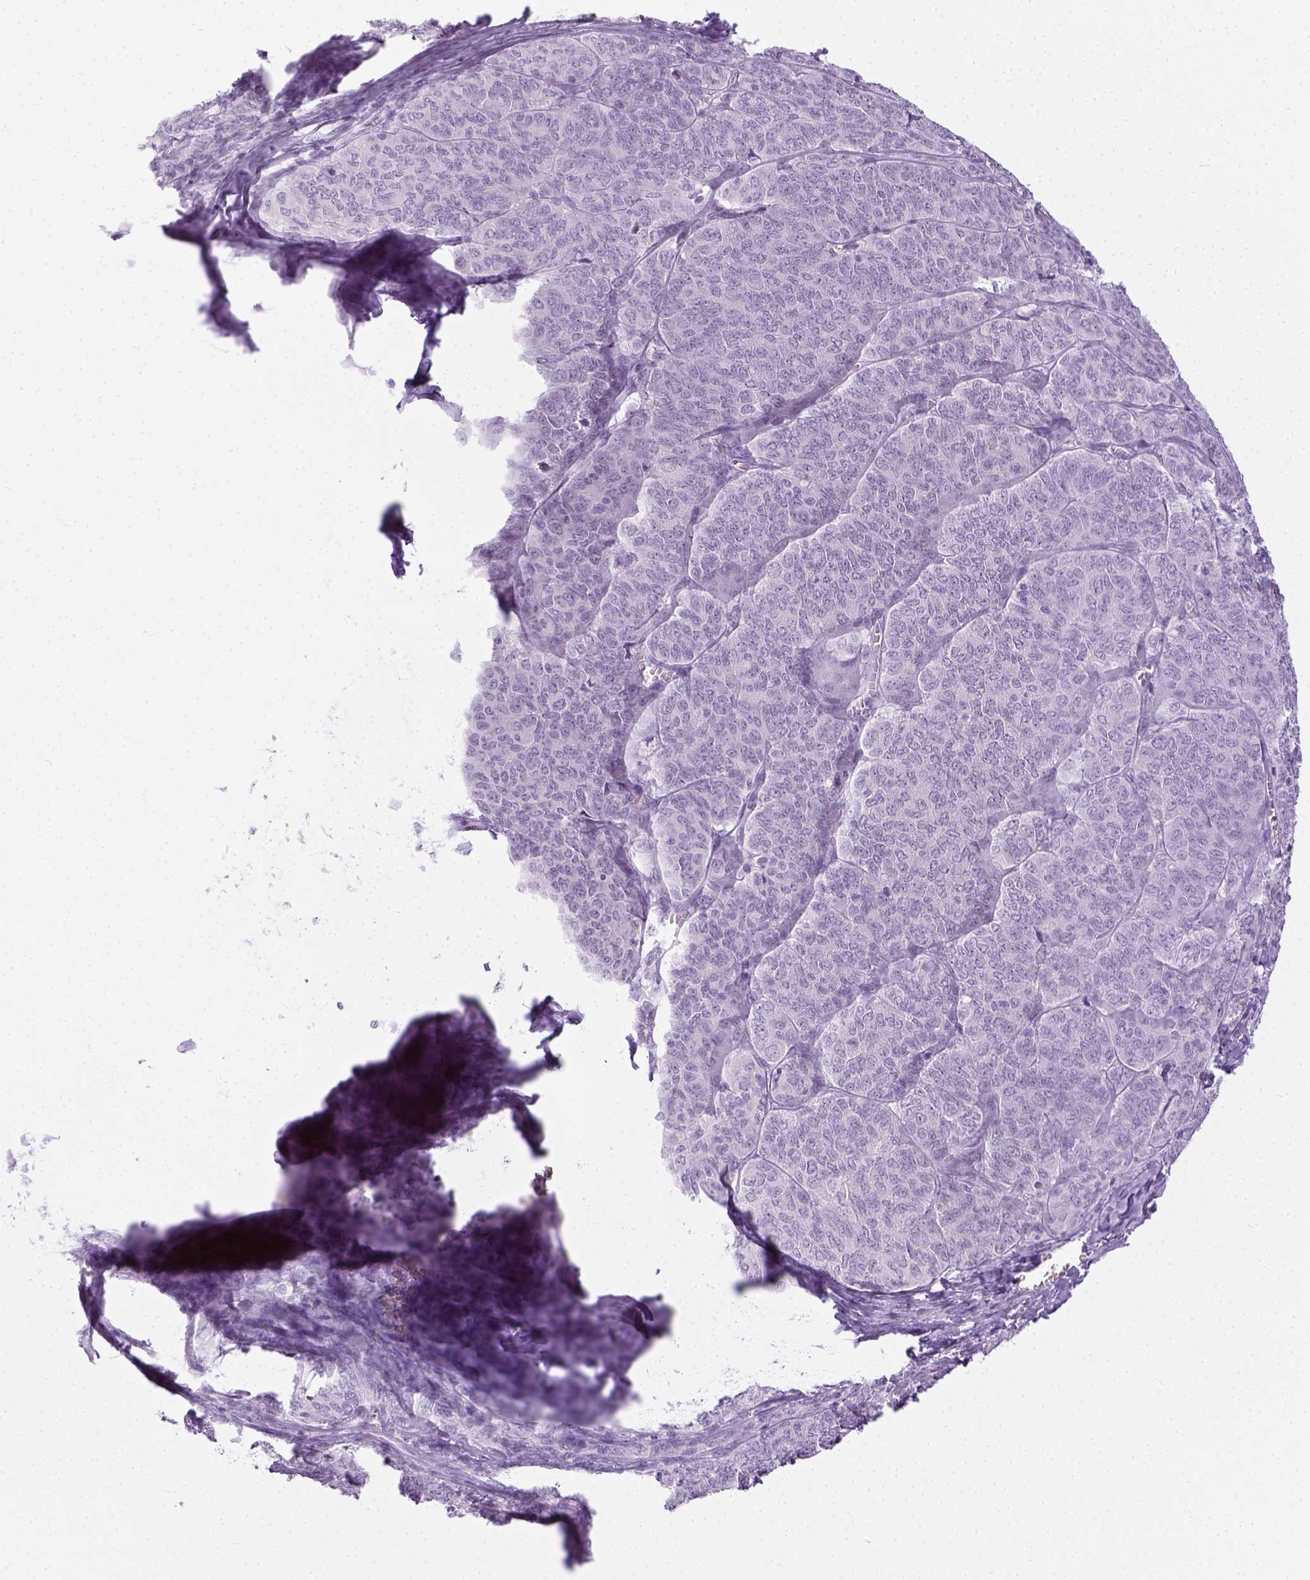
{"staining": {"intensity": "negative", "quantity": "none", "location": "none"}, "tissue": "ovarian cancer", "cell_type": "Tumor cells", "image_type": "cancer", "snomed": [{"axis": "morphology", "description": "Carcinoma, endometroid"}, {"axis": "topography", "description": "Ovary"}], "caption": "DAB (3,3'-diaminobenzidine) immunohistochemical staining of human ovarian cancer (endometroid carcinoma) exhibits no significant expression in tumor cells.", "gene": "LGSN", "patient": {"sex": "female", "age": 80}}